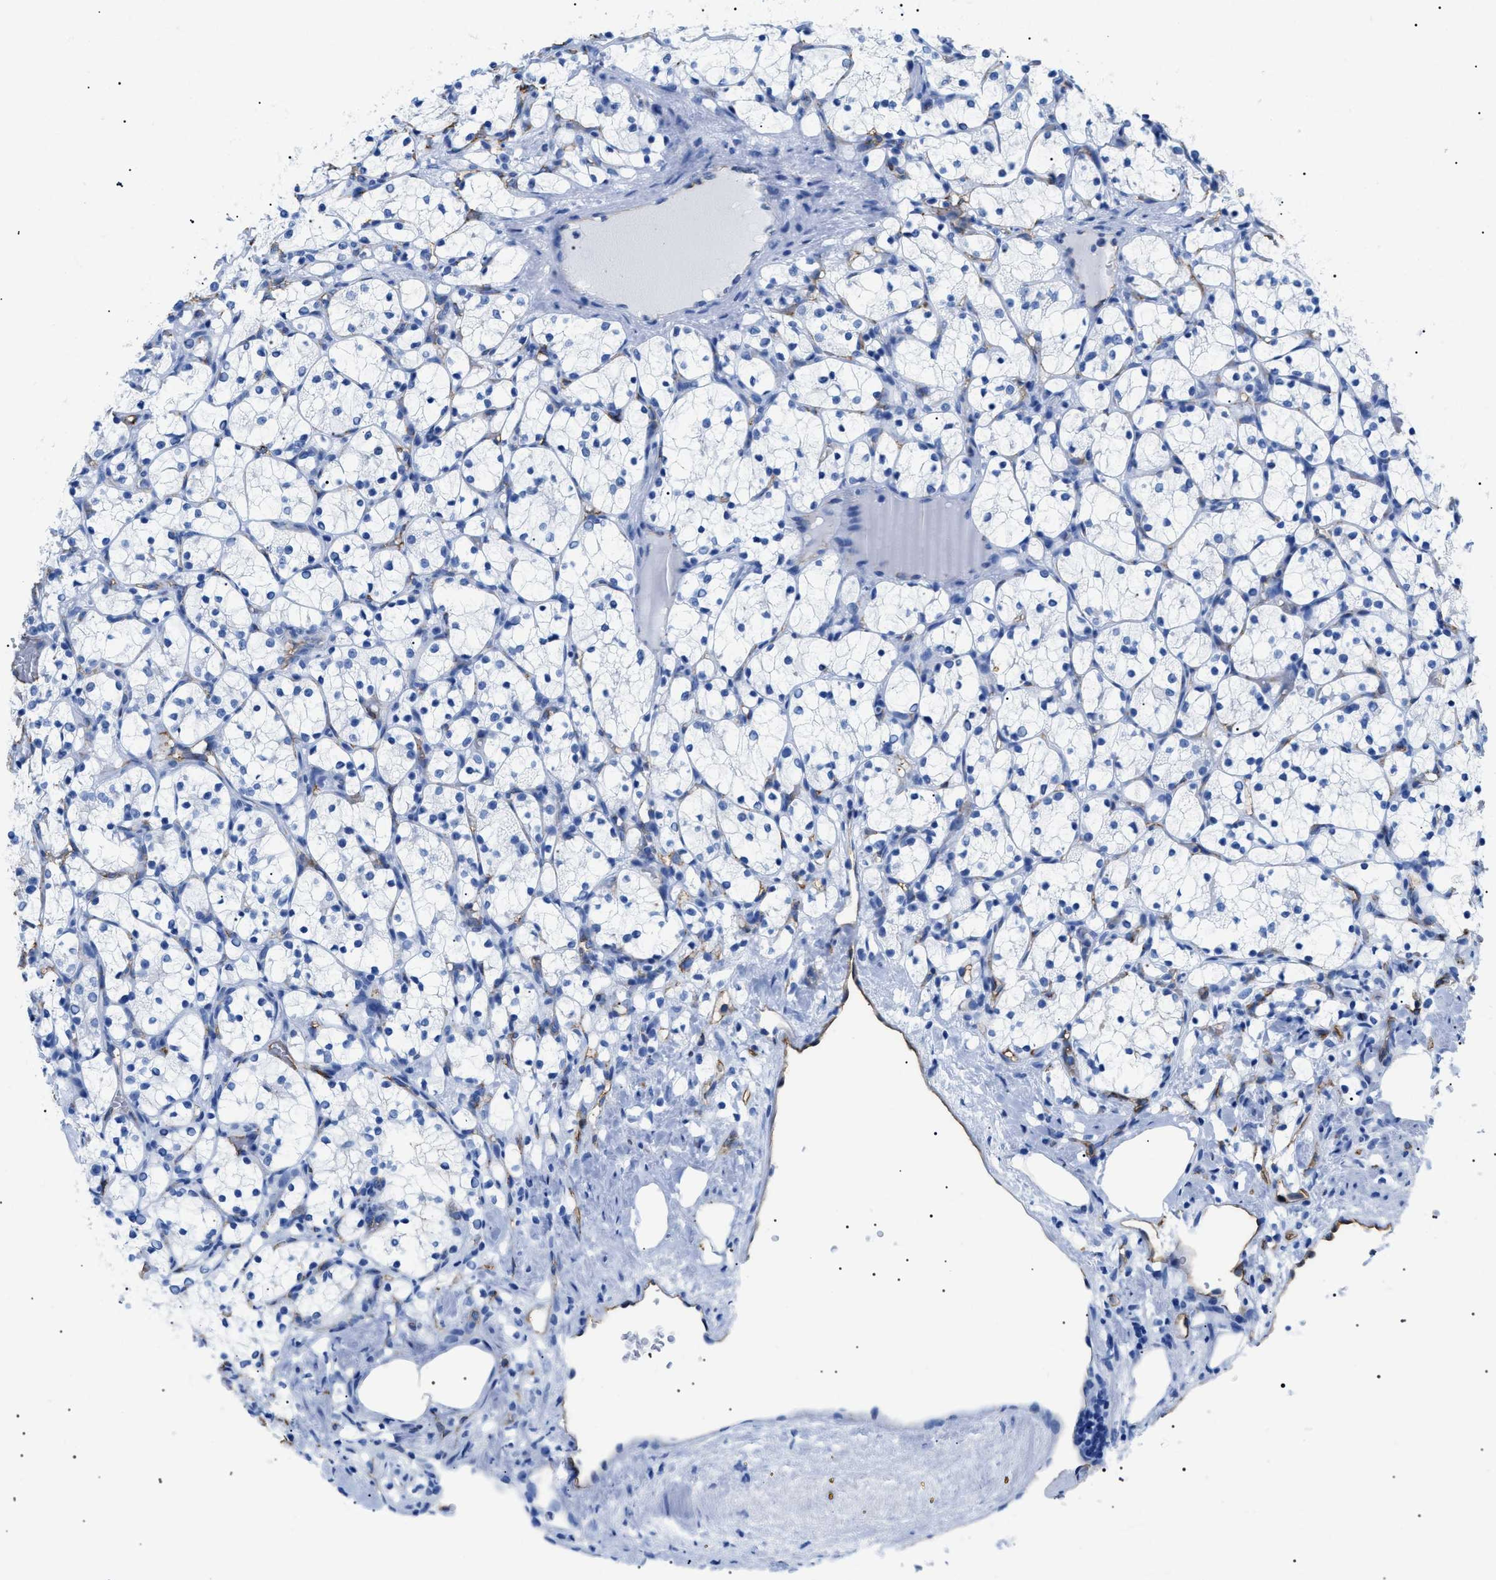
{"staining": {"intensity": "negative", "quantity": "none", "location": "none"}, "tissue": "renal cancer", "cell_type": "Tumor cells", "image_type": "cancer", "snomed": [{"axis": "morphology", "description": "Adenocarcinoma, NOS"}, {"axis": "topography", "description": "Kidney"}], "caption": "DAB (3,3'-diaminobenzidine) immunohistochemical staining of renal cancer (adenocarcinoma) displays no significant expression in tumor cells.", "gene": "PODXL", "patient": {"sex": "female", "age": 69}}